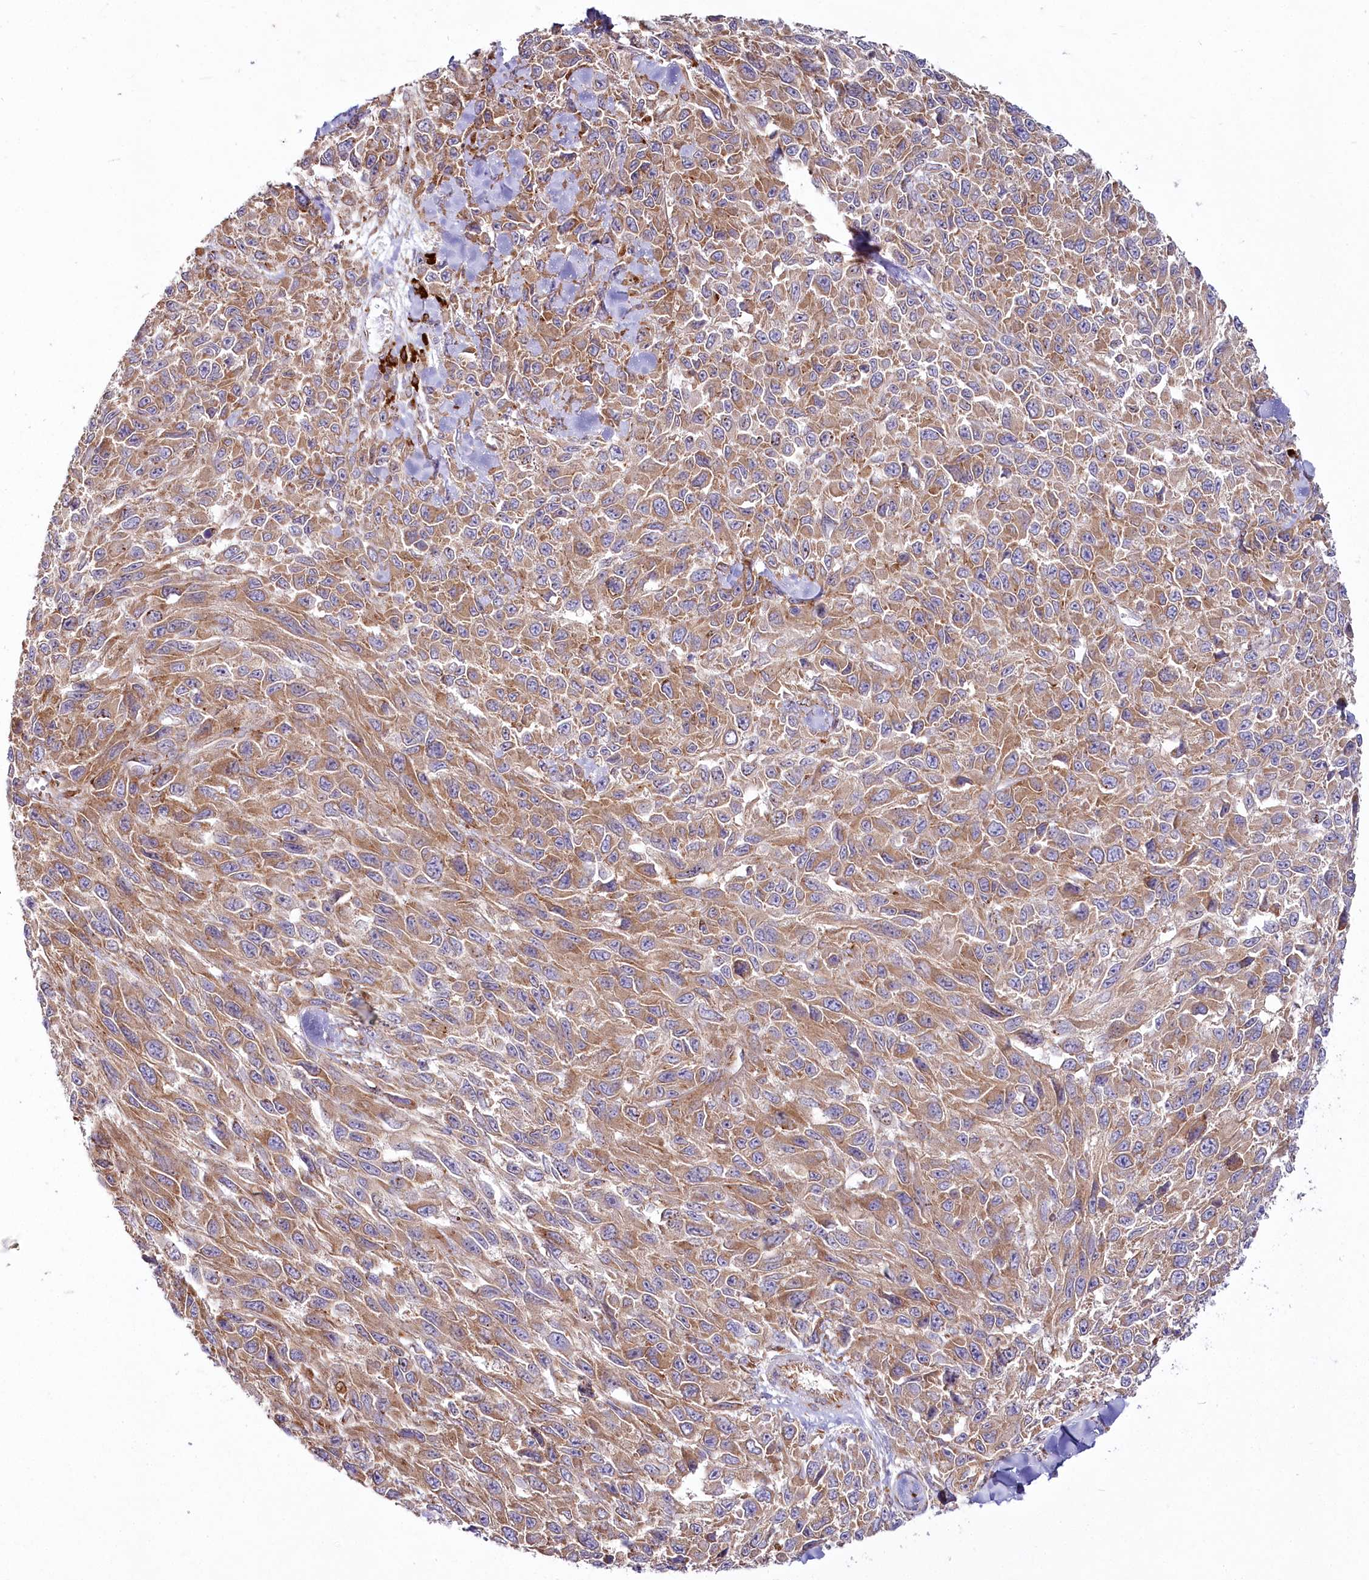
{"staining": {"intensity": "moderate", "quantity": ">75%", "location": "cytoplasmic/membranous"}, "tissue": "melanoma", "cell_type": "Tumor cells", "image_type": "cancer", "snomed": [{"axis": "morphology", "description": "Malignant melanoma, NOS"}, {"axis": "topography", "description": "Skin"}], "caption": "An immunohistochemistry micrograph of neoplastic tissue is shown. Protein staining in brown shows moderate cytoplasmic/membranous positivity in malignant melanoma within tumor cells. The protein of interest is stained brown, and the nuclei are stained in blue (DAB IHC with brightfield microscopy, high magnification).", "gene": "POGLUT1", "patient": {"sex": "female", "age": 96}}